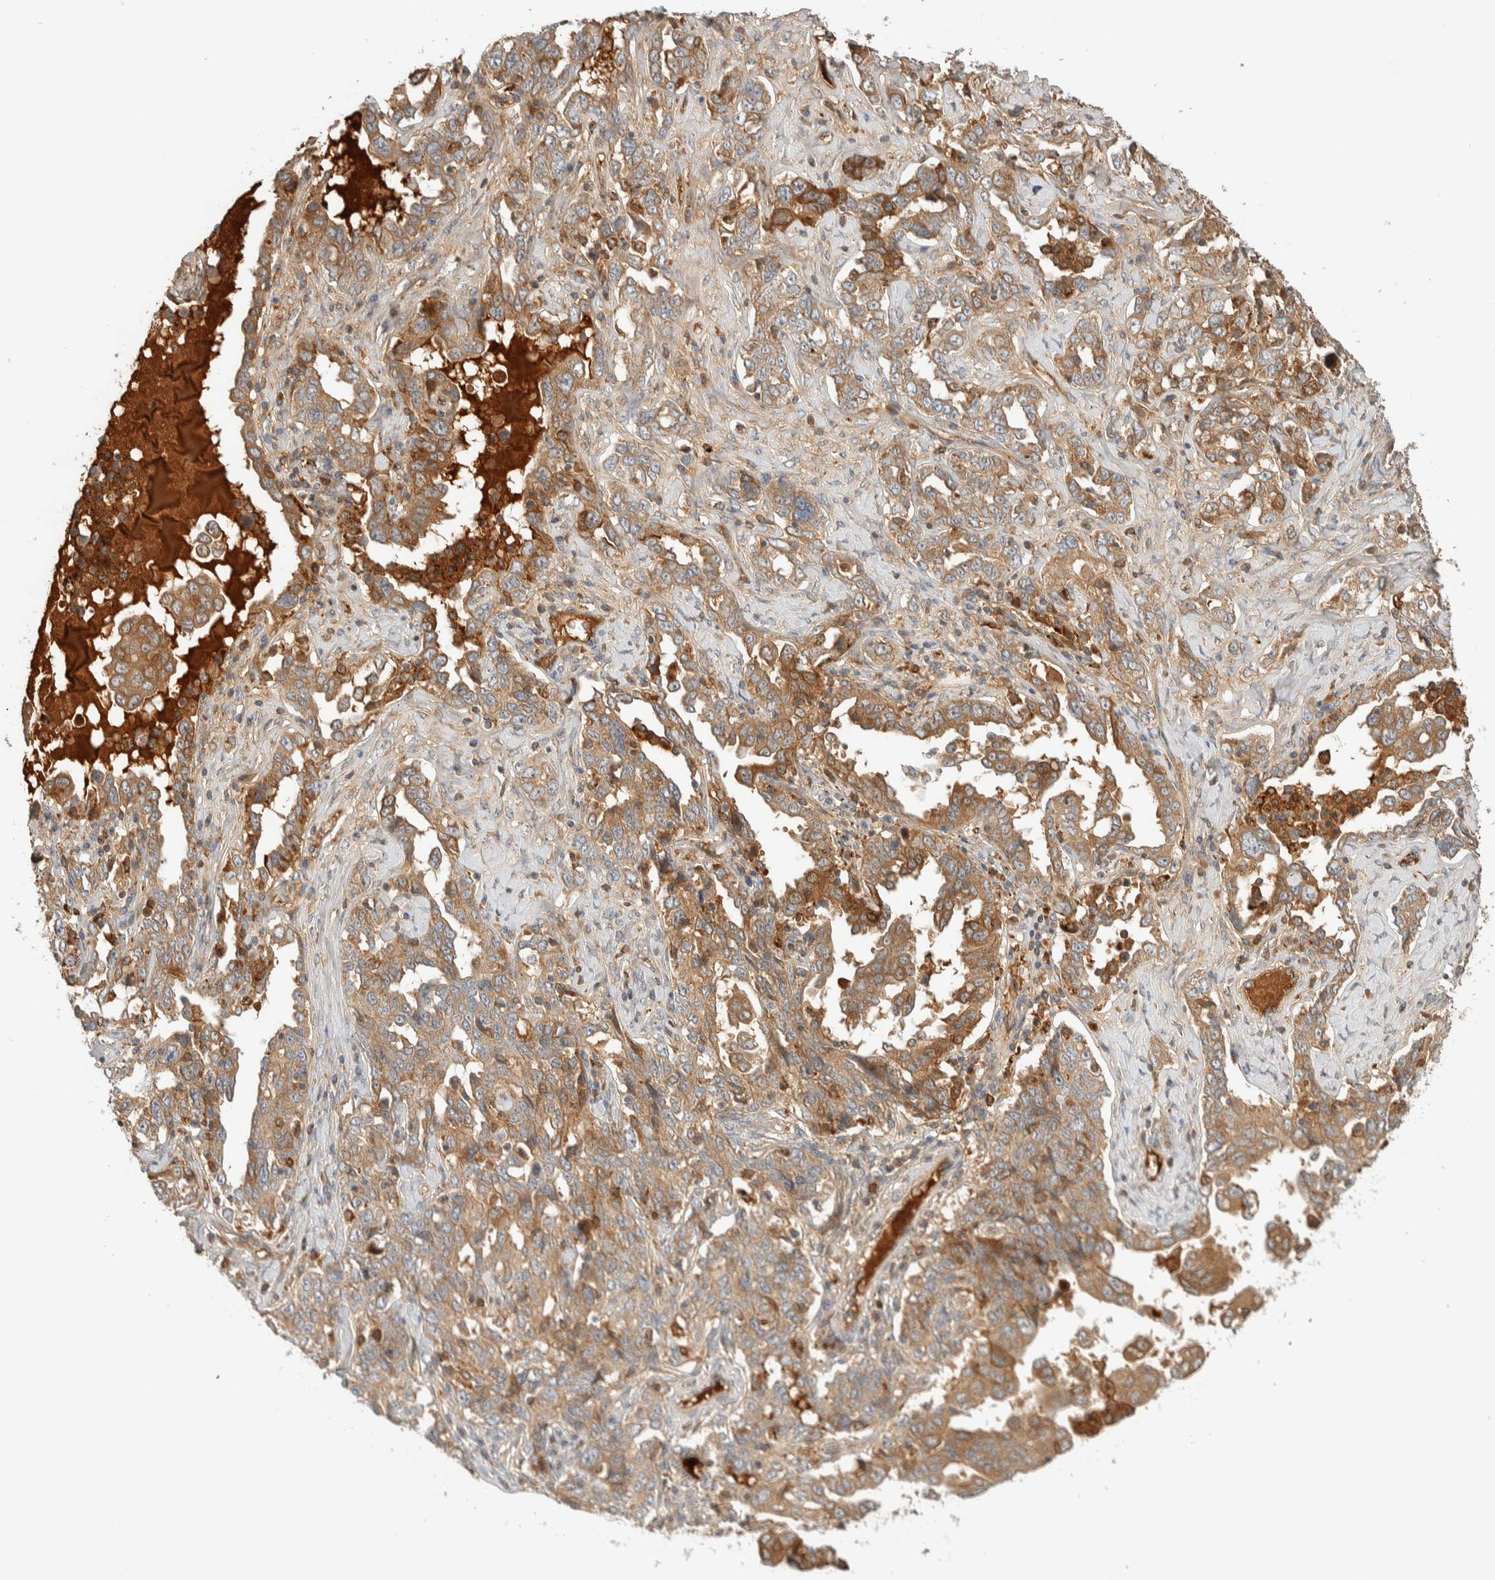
{"staining": {"intensity": "moderate", "quantity": ">75%", "location": "cytoplasmic/membranous"}, "tissue": "ovarian cancer", "cell_type": "Tumor cells", "image_type": "cancer", "snomed": [{"axis": "morphology", "description": "Carcinoma, endometroid"}, {"axis": "topography", "description": "Ovary"}], "caption": "Immunohistochemical staining of ovarian endometroid carcinoma exhibits moderate cytoplasmic/membranous protein staining in about >75% of tumor cells.", "gene": "FAM167A", "patient": {"sex": "female", "age": 62}}